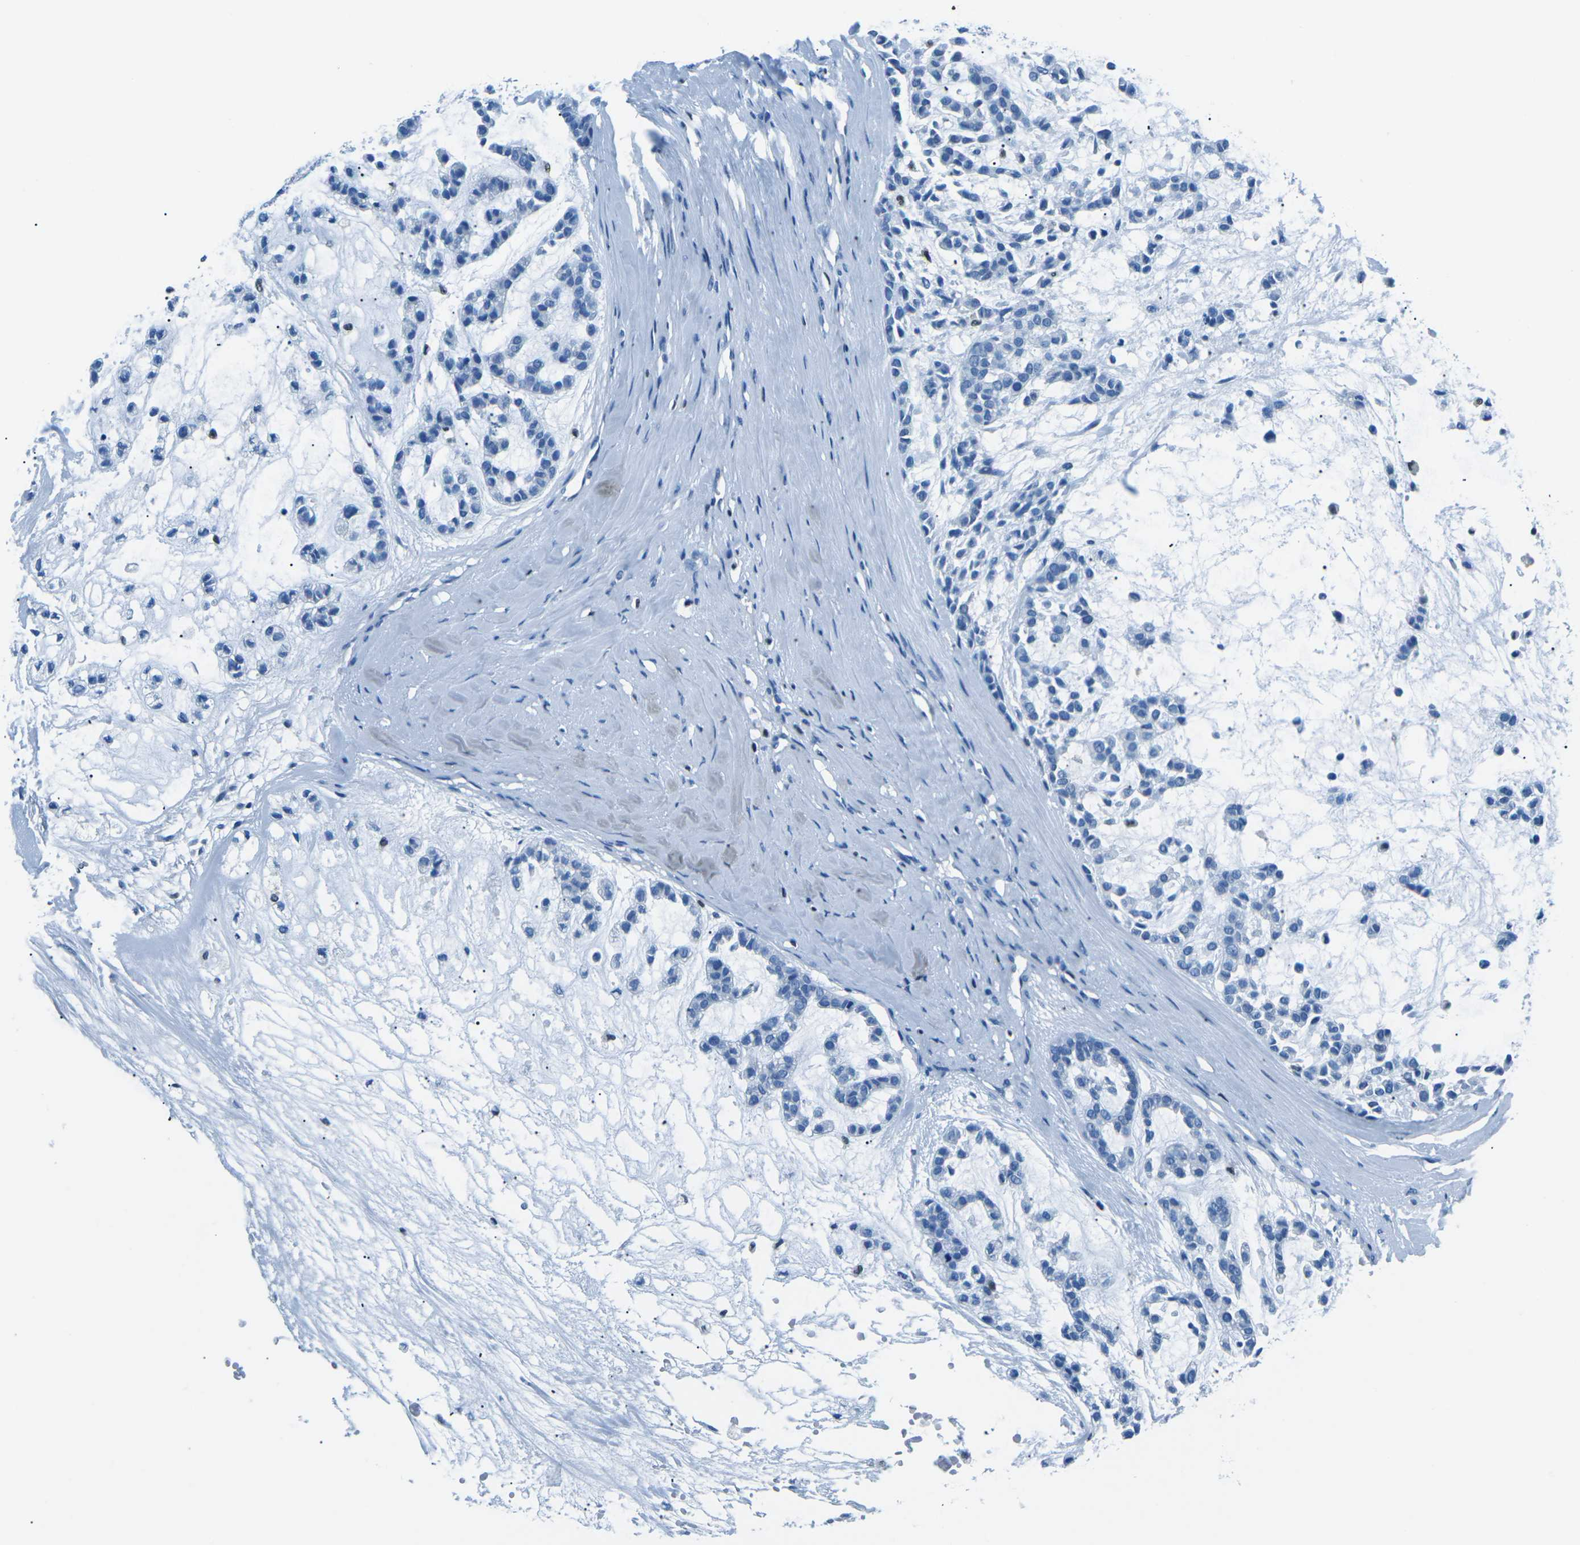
{"staining": {"intensity": "negative", "quantity": "none", "location": "none"}, "tissue": "head and neck cancer", "cell_type": "Tumor cells", "image_type": "cancer", "snomed": [{"axis": "morphology", "description": "Adenocarcinoma, NOS"}, {"axis": "morphology", "description": "Adenoma, NOS"}, {"axis": "topography", "description": "Head-Neck"}], "caption": "Histopathology image shows no protein positivity in tumor cells of head and neck cancer tissue.", "gene": "CELF2", "patient": {"sex": "female", "age": 55}}